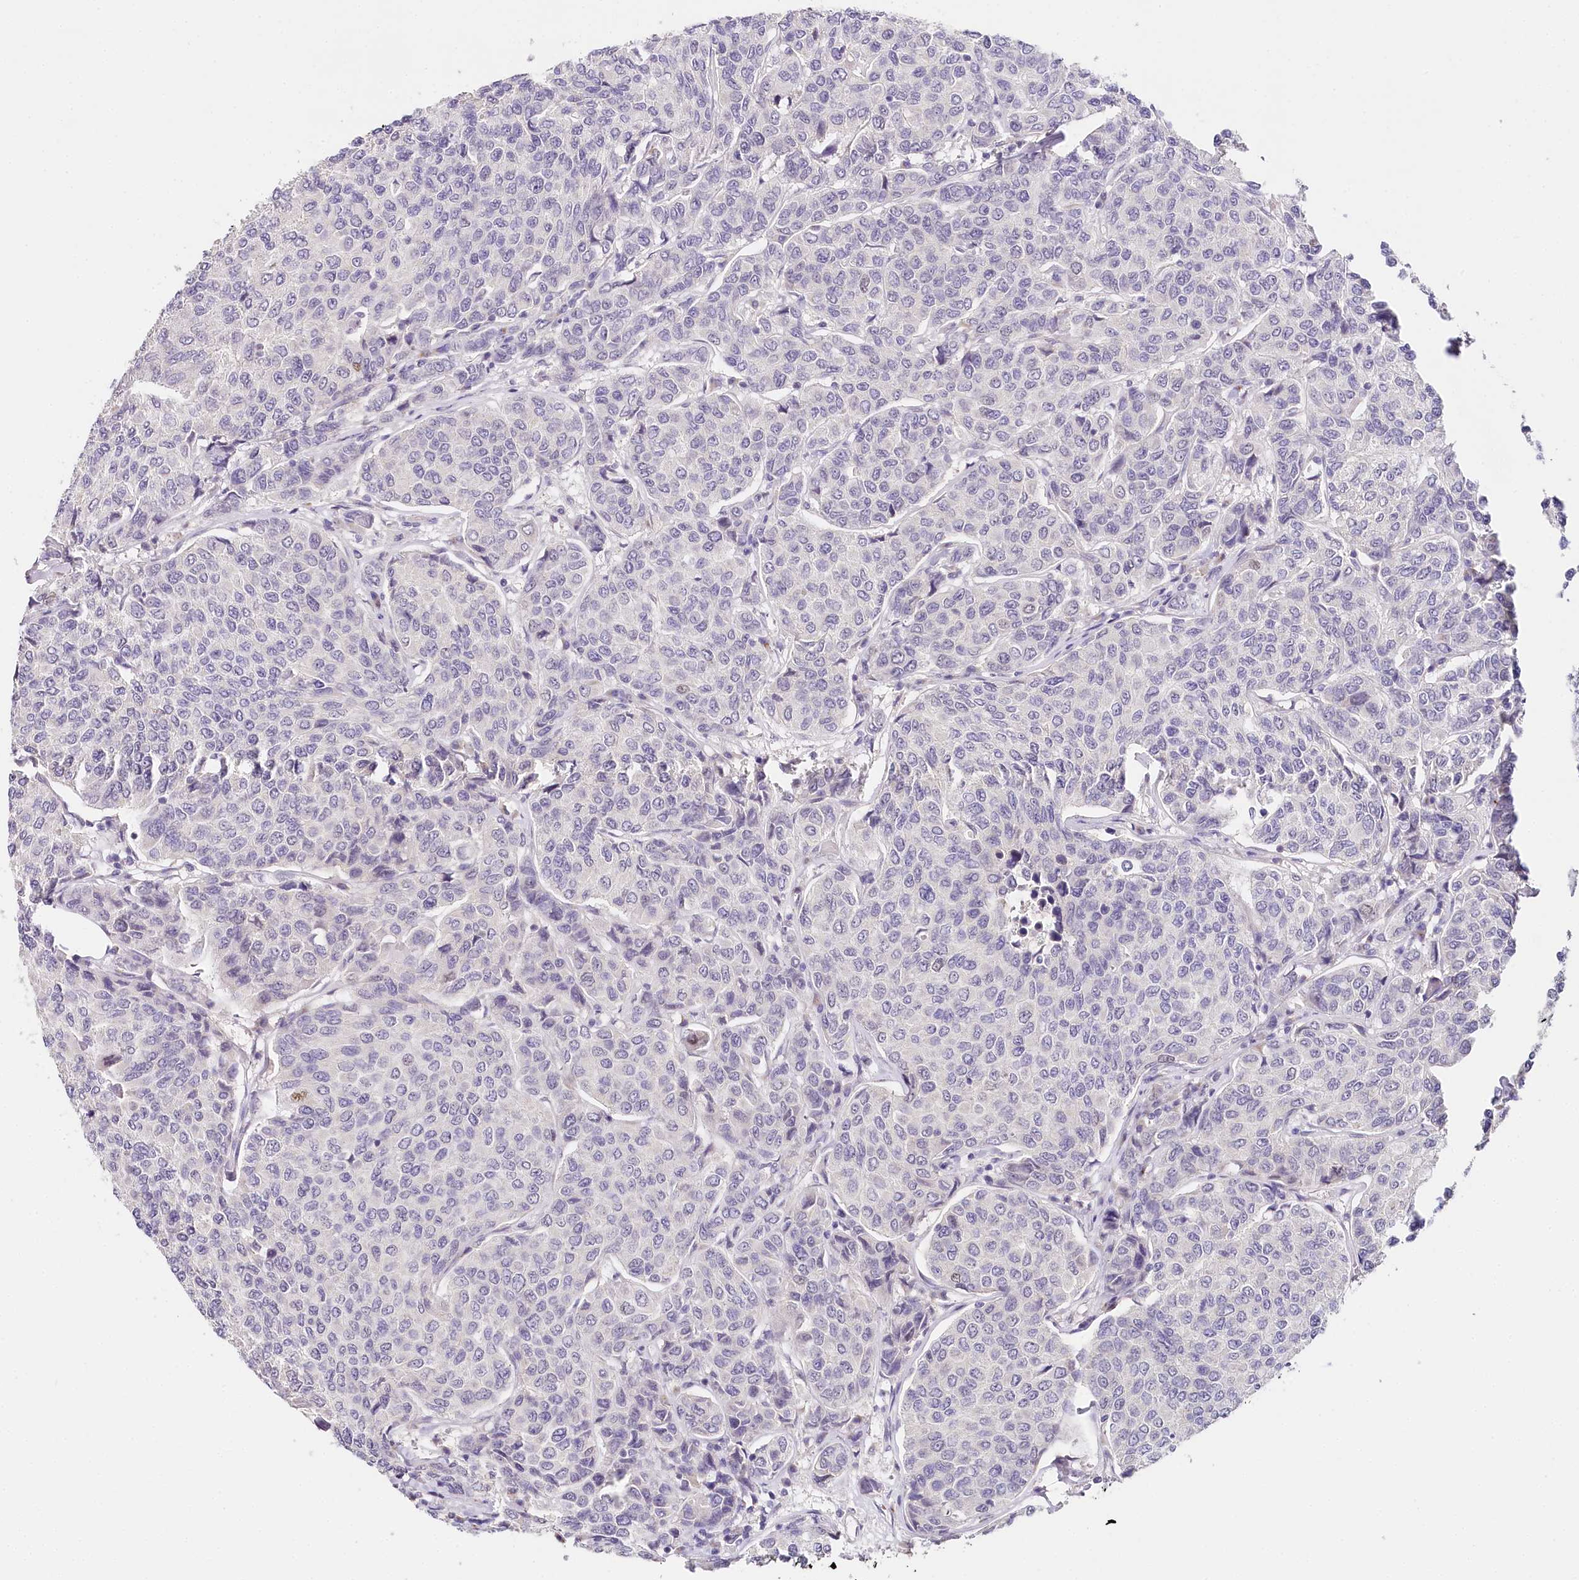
{"staining": {"intensity": "negative", "quantity": "none", "location": "none"}, "tissue": "breast cancer", "cell_type": "Tumor cells", "image_type": "cancer", "snomed": [{"axis": "morphology", "description": "Duct carcinoma"}, {"axis": "topography", "description": "Breast"}], "caption": "Immunohistochemistry (IHC) micrograph of neoplastic tissue: human breast cancer (infiltrating ductal carcinoma) stained with DAB exhibits no significant protein expression in tumor cells.", "gene": "TP53", "patient": {"sex": "female", "age": 55}}